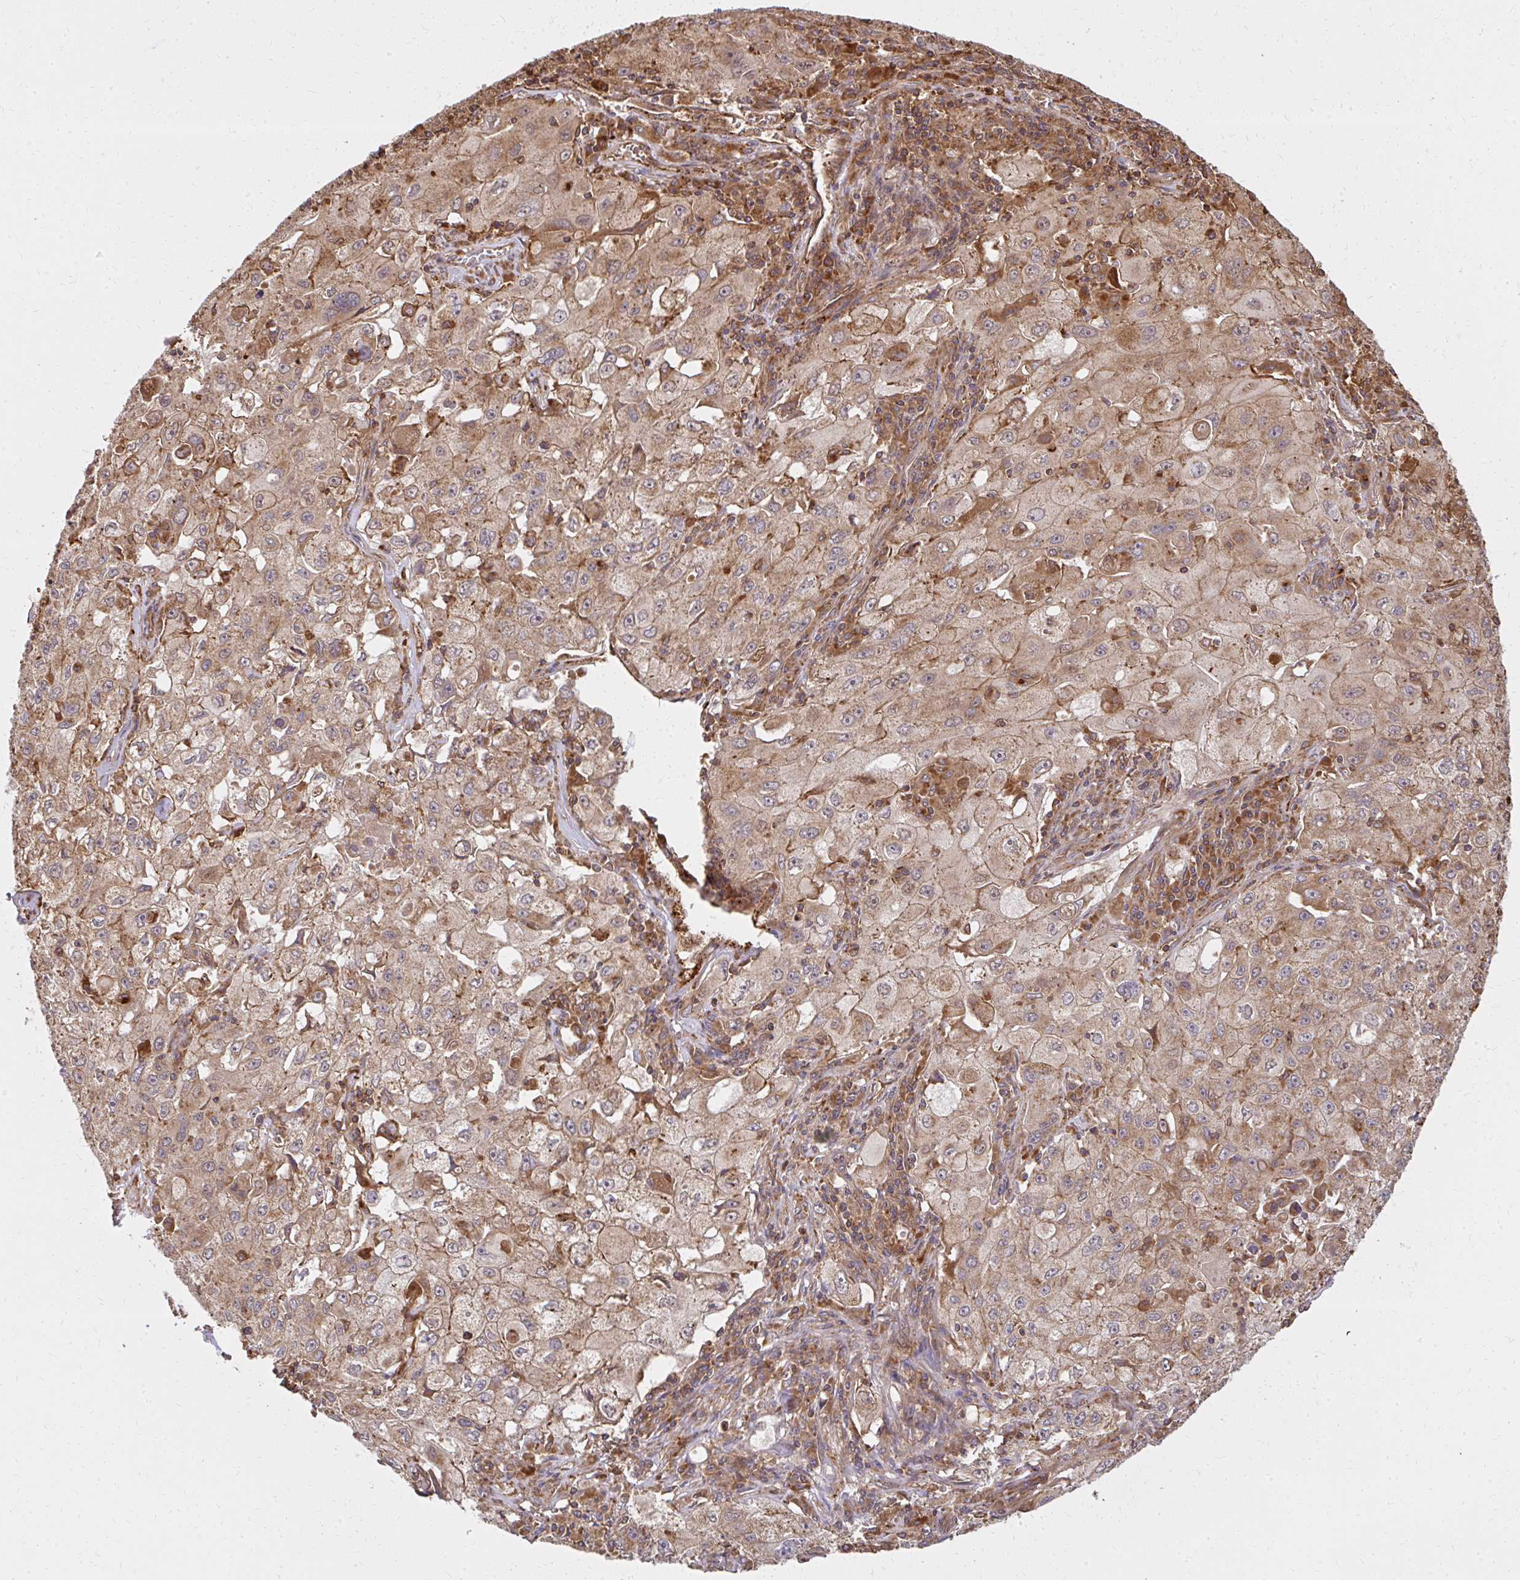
{"staining": {"intensity": "moderate", "quantity": ">75%", "location": "cytoplasmic/membranous"}, "tissue": "lung cancer", "cell_type": "Tumor cells", "image_type": "cancer", "snomed": [{"axis": "morphology", "description": "Squamous cell carcinoma, NOS"}, {"axis": "topography", "description": "Lung"}], "caption": "This is a photomicrograph of IHC staining of lung cancer, which shows moderate expression in the cytoplasmic/membranous of tumor cells.", "gene": "GNS", "patient": {"sex": "male", "age": 63}}